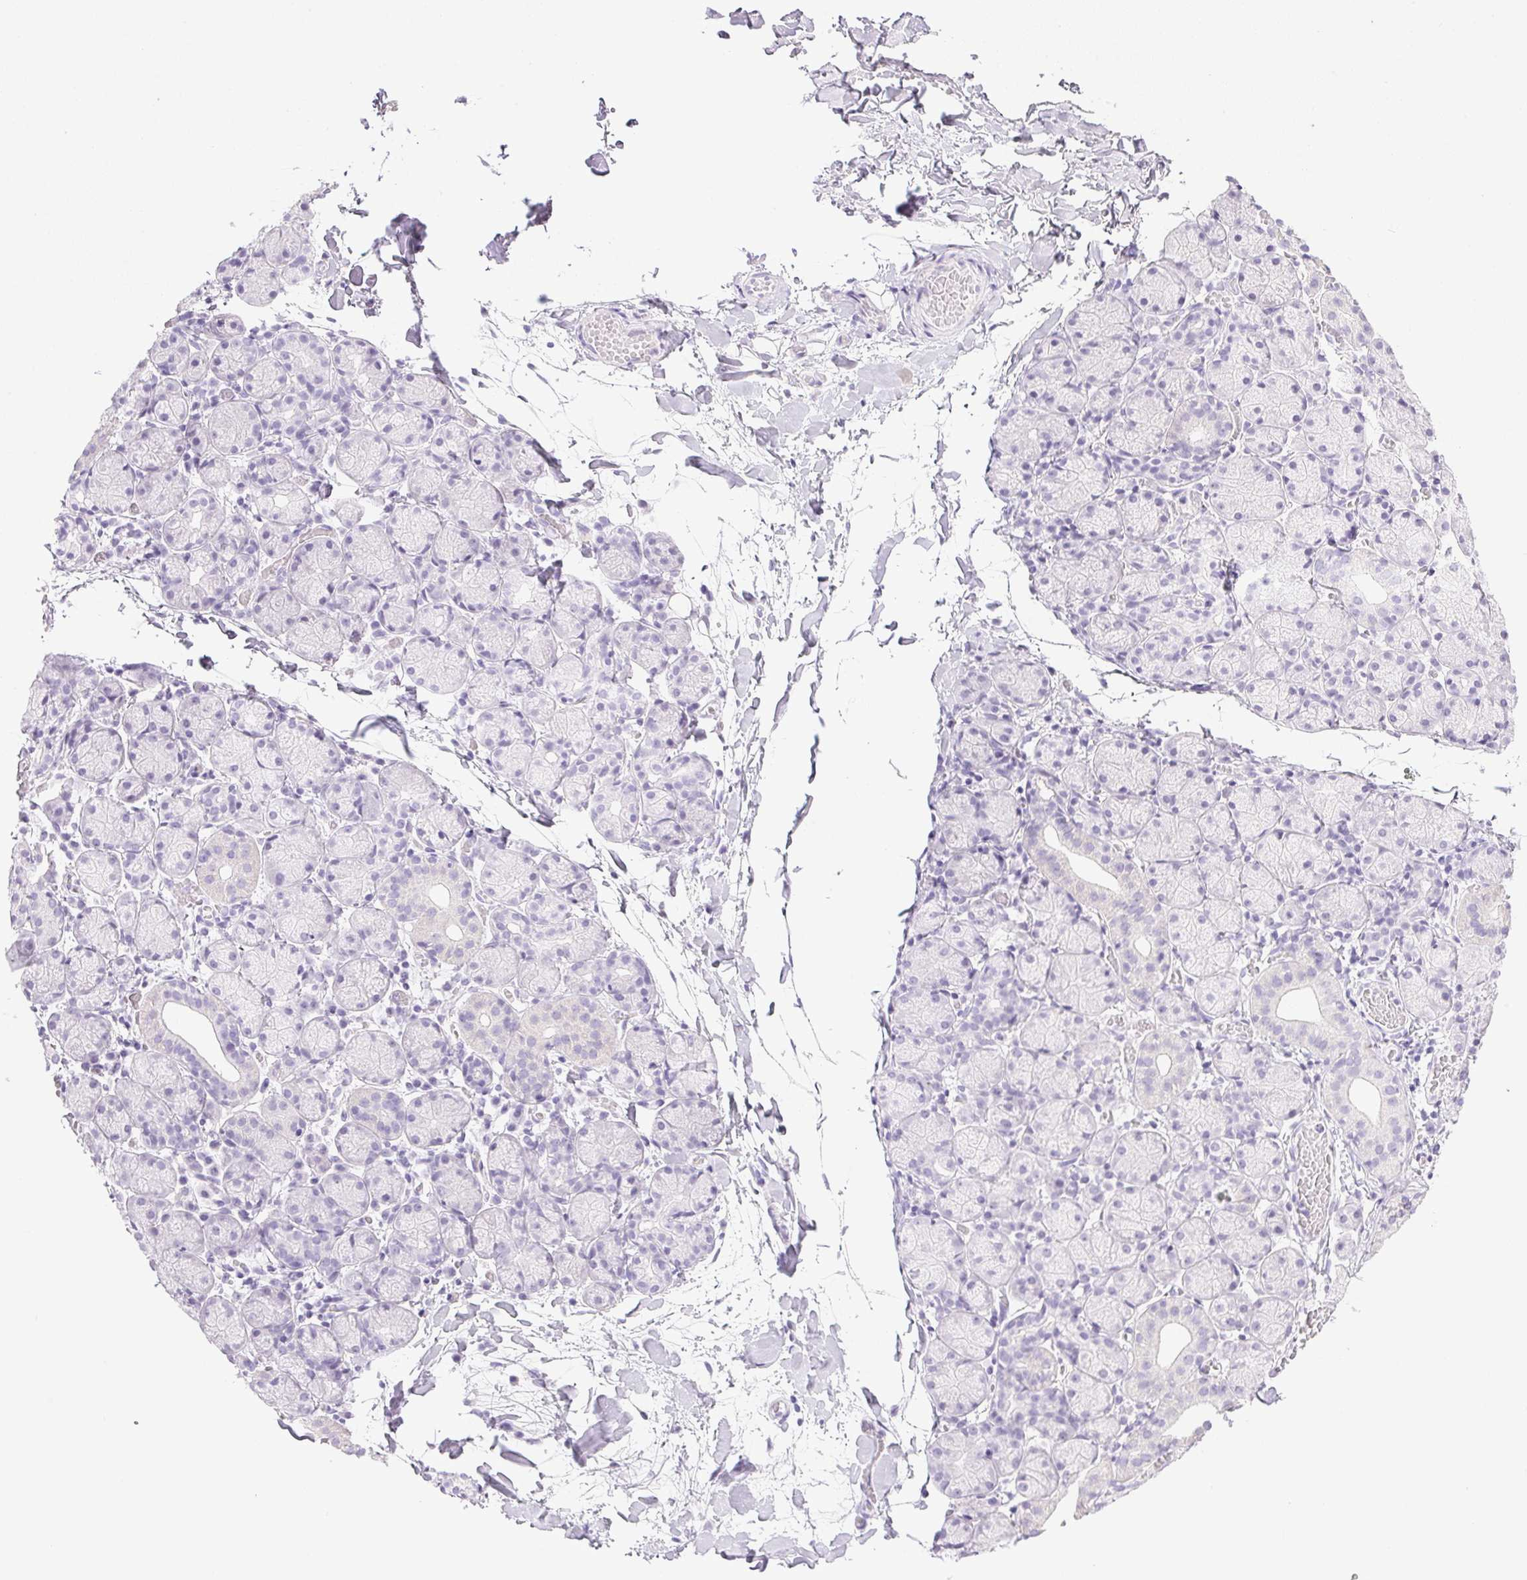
{"staining": {"intensity": "negative", "quantity": "none", "location": "none"}, "tissue": "salivary gland", "cell_type": "Glandular cells", "image_type": "normal", "snomed": [{"axis": "morphology", "description": "Normal tissue, NOS"}, {"axis": "topography", "description": "Salivary gland"}], "caption": "Immunohistochemical staining of normal human salivary gland shows no significant staining in glandular cells. Brightfield microscopy of immunohistochemistry stained with DAB (brown) and hematoxylin (blue), captured at high magnification.", "gene": "CPB1", "patient": {"sex": "female", "age": 24}}